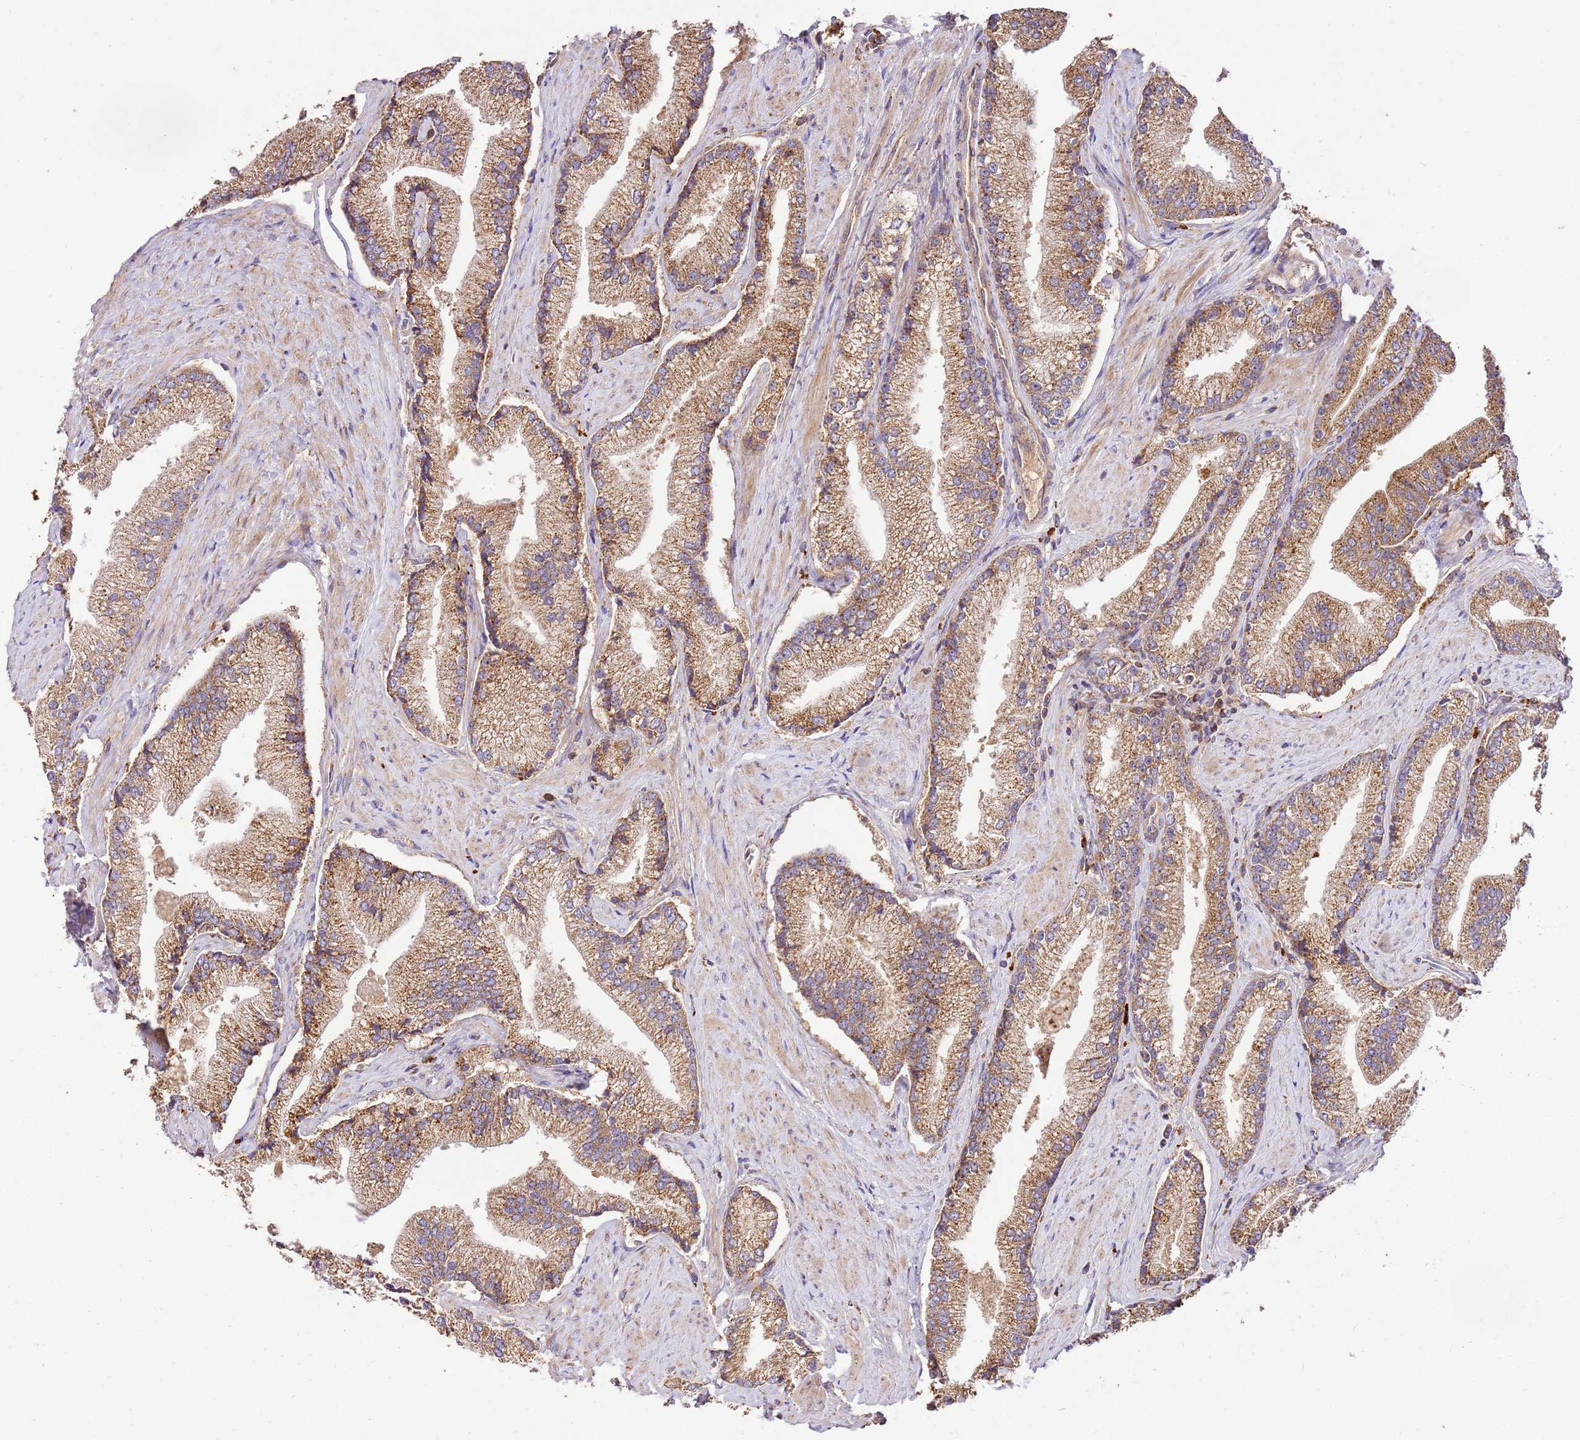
{"staining": {"intensity": "moderate", "quantity": ">75%", "location": "cytoplasmic/membranous"}, "tissue": "prostate cancer", "cell_type": "Tumor cells", "image_type": "cancer", "snomed": [{"axis": "morphology", "description": "Adenocarcinoma, High grade"}, {"axis": "topography", "description": "Prostate"}], "caption": "Prostate cancer (adenocarcinoma (high-grade)) was stained to show a protein in brown. There is medium levels of moderate cytoplasmic/membranous positivity in approximately >75% of tumor cells.", "gene": "LRRC28", "patient": {"sex": "male", "age": 67}}